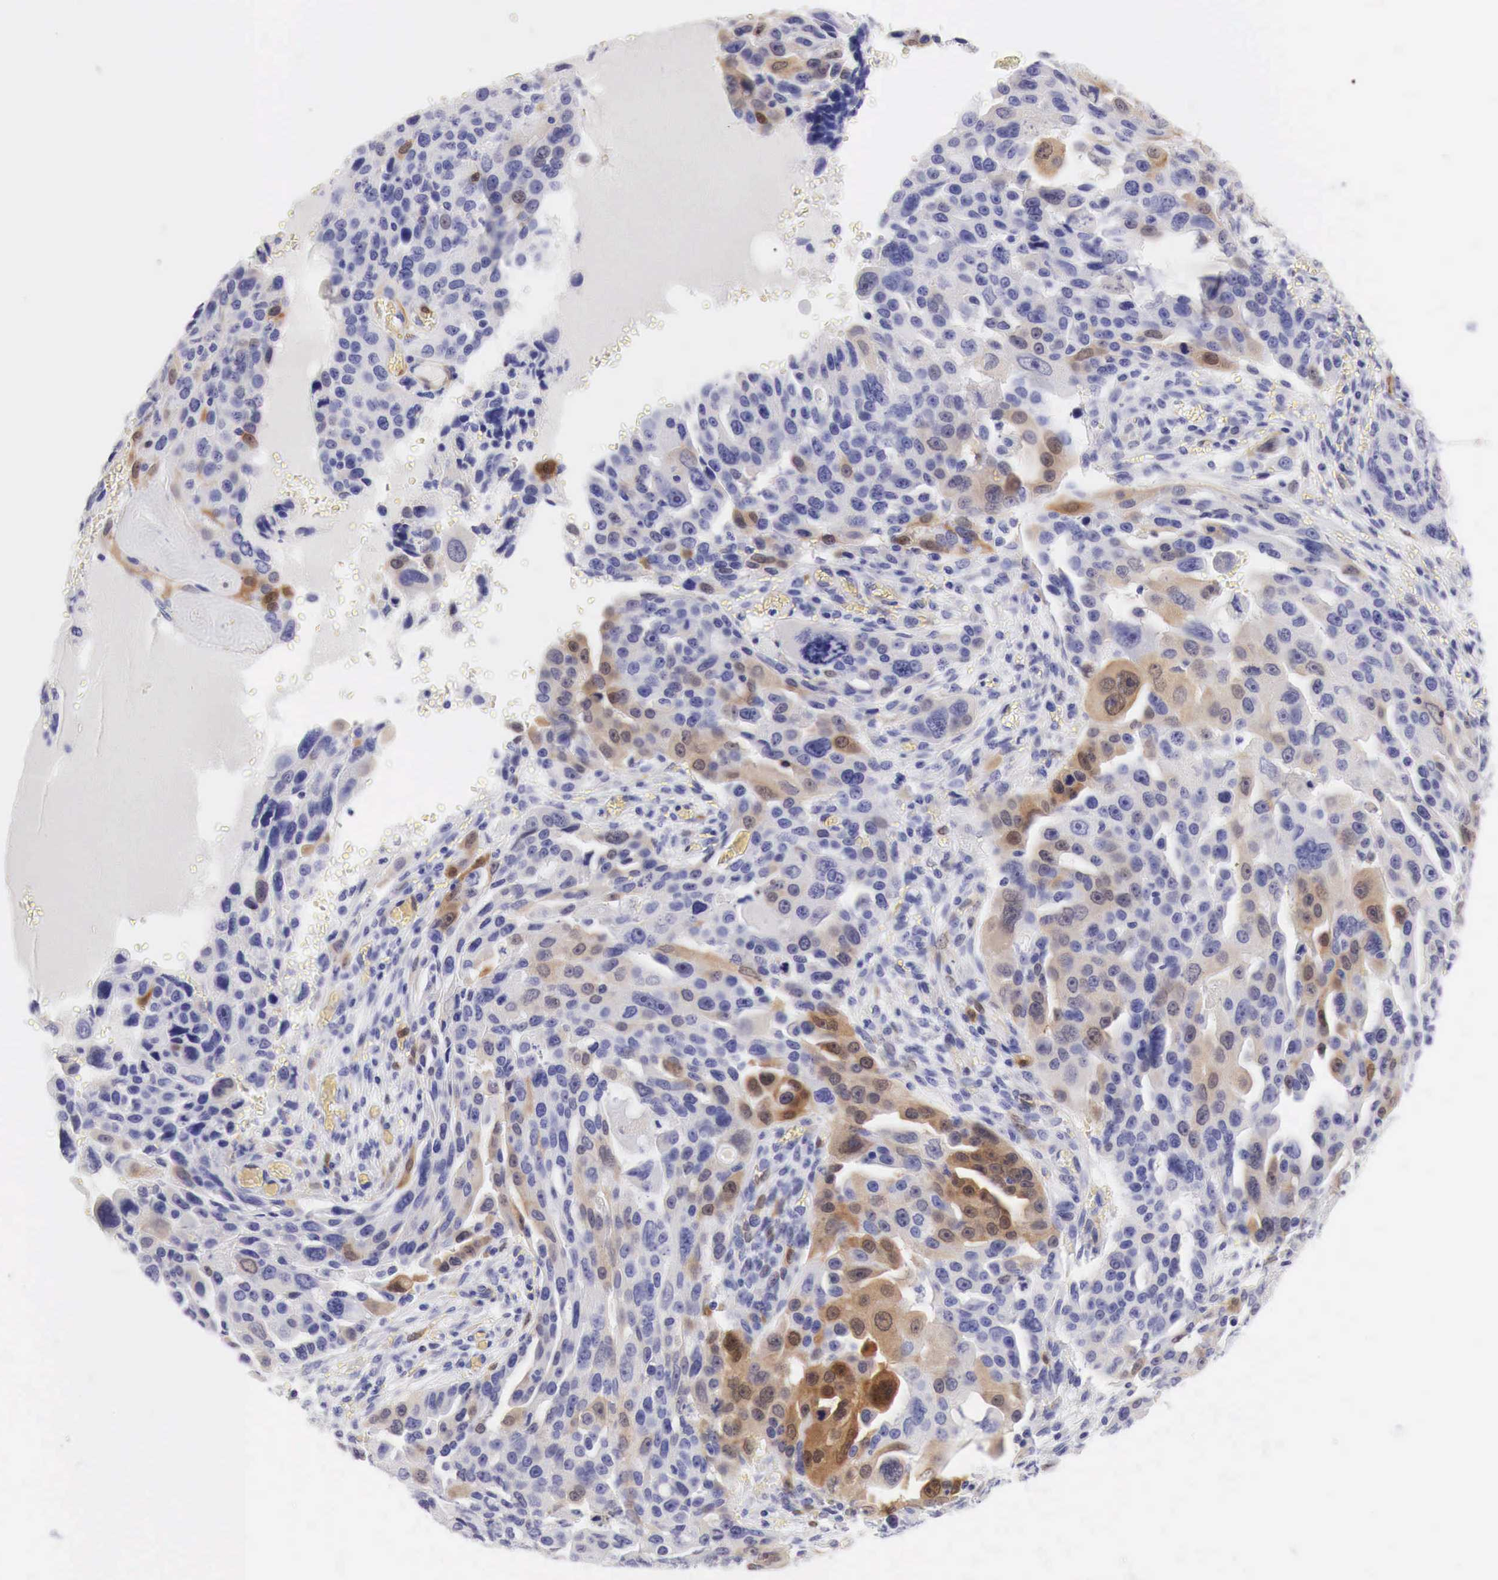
{"staining": {"intensity": "moderate", "quantity": "<25%", "location": "cytoplasmic/membranous"}, "tissue": "ovarian cancer", "cell_type": "Tumor cells", "image_type": "cancer", "snomed": [{"axis": "morphology", "description": "Carcinoma, endometroid"}, {"axis": "topography", "description": "Ovary"}], "caption": "Immunohistochemistry of human ovarian endometroid carcinoma reveals low levels of moderate cytoplasmic/membranous expression in approximately <25% of tumor cells.", "gene": "CDKN2A", "patient": {"sex": "female", "age": 75}}